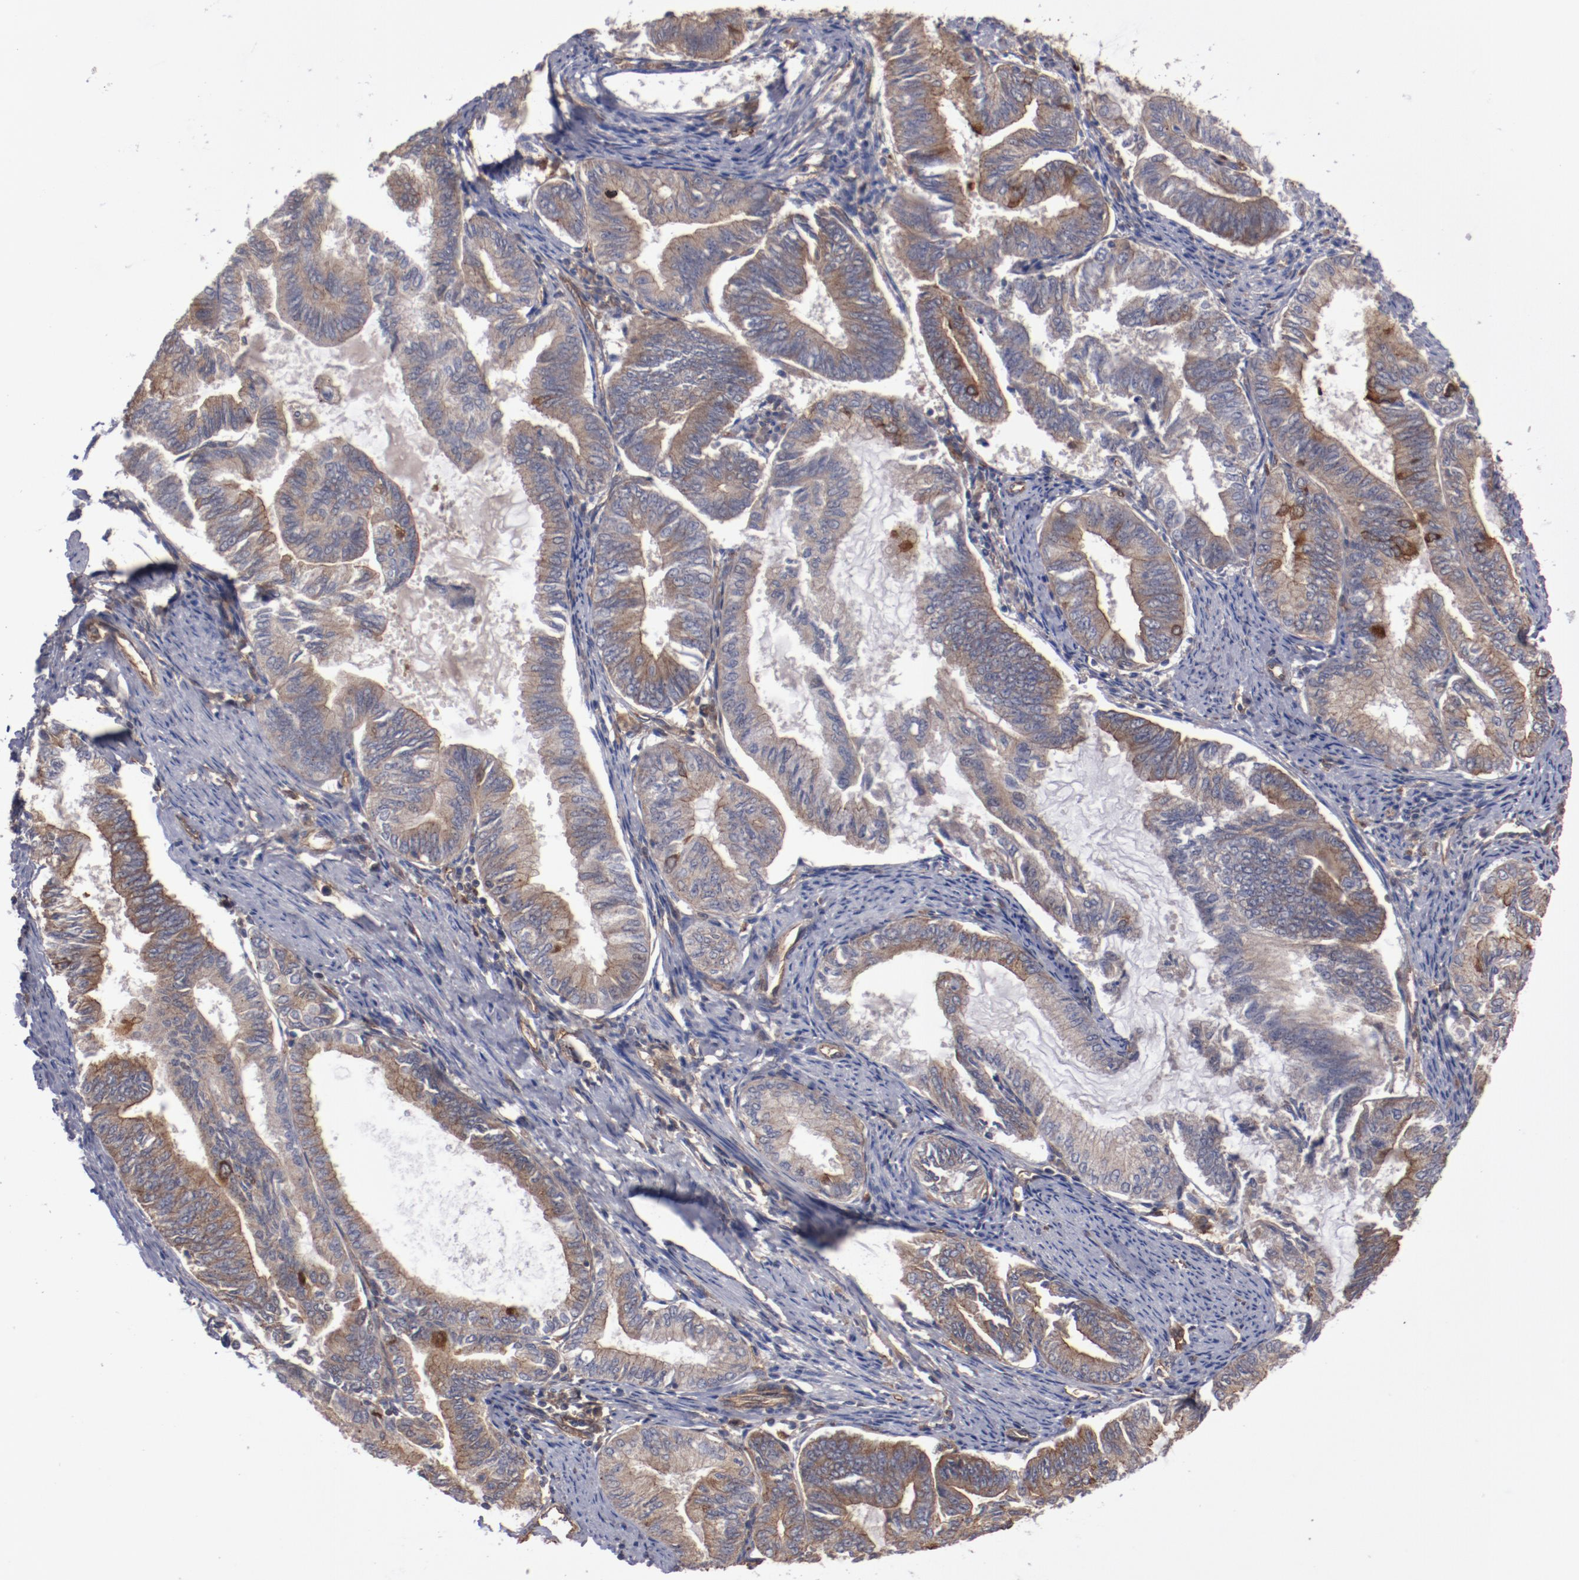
{"staining": {"intensity": "moderate", "quantity": "25%-75%", "location": "cytoplasmic/membranous"}, "tissue": "endometrial cancer", "cell_type": "Tumor cells", "image_type": "cancer", "snomed": [{"axis": "morphology", "description": "Adenocarcinoma, NOS"}, {"axis": "topography", "description": "Endometrium"}], "caption": "The immunohistochemical stain highlights moderate cytoplasmic/membranous expression in tumor cells of endometrial cancer tissue.", "gene": "DNAAF2", "patient": {"sex": "female", "age": 86}}